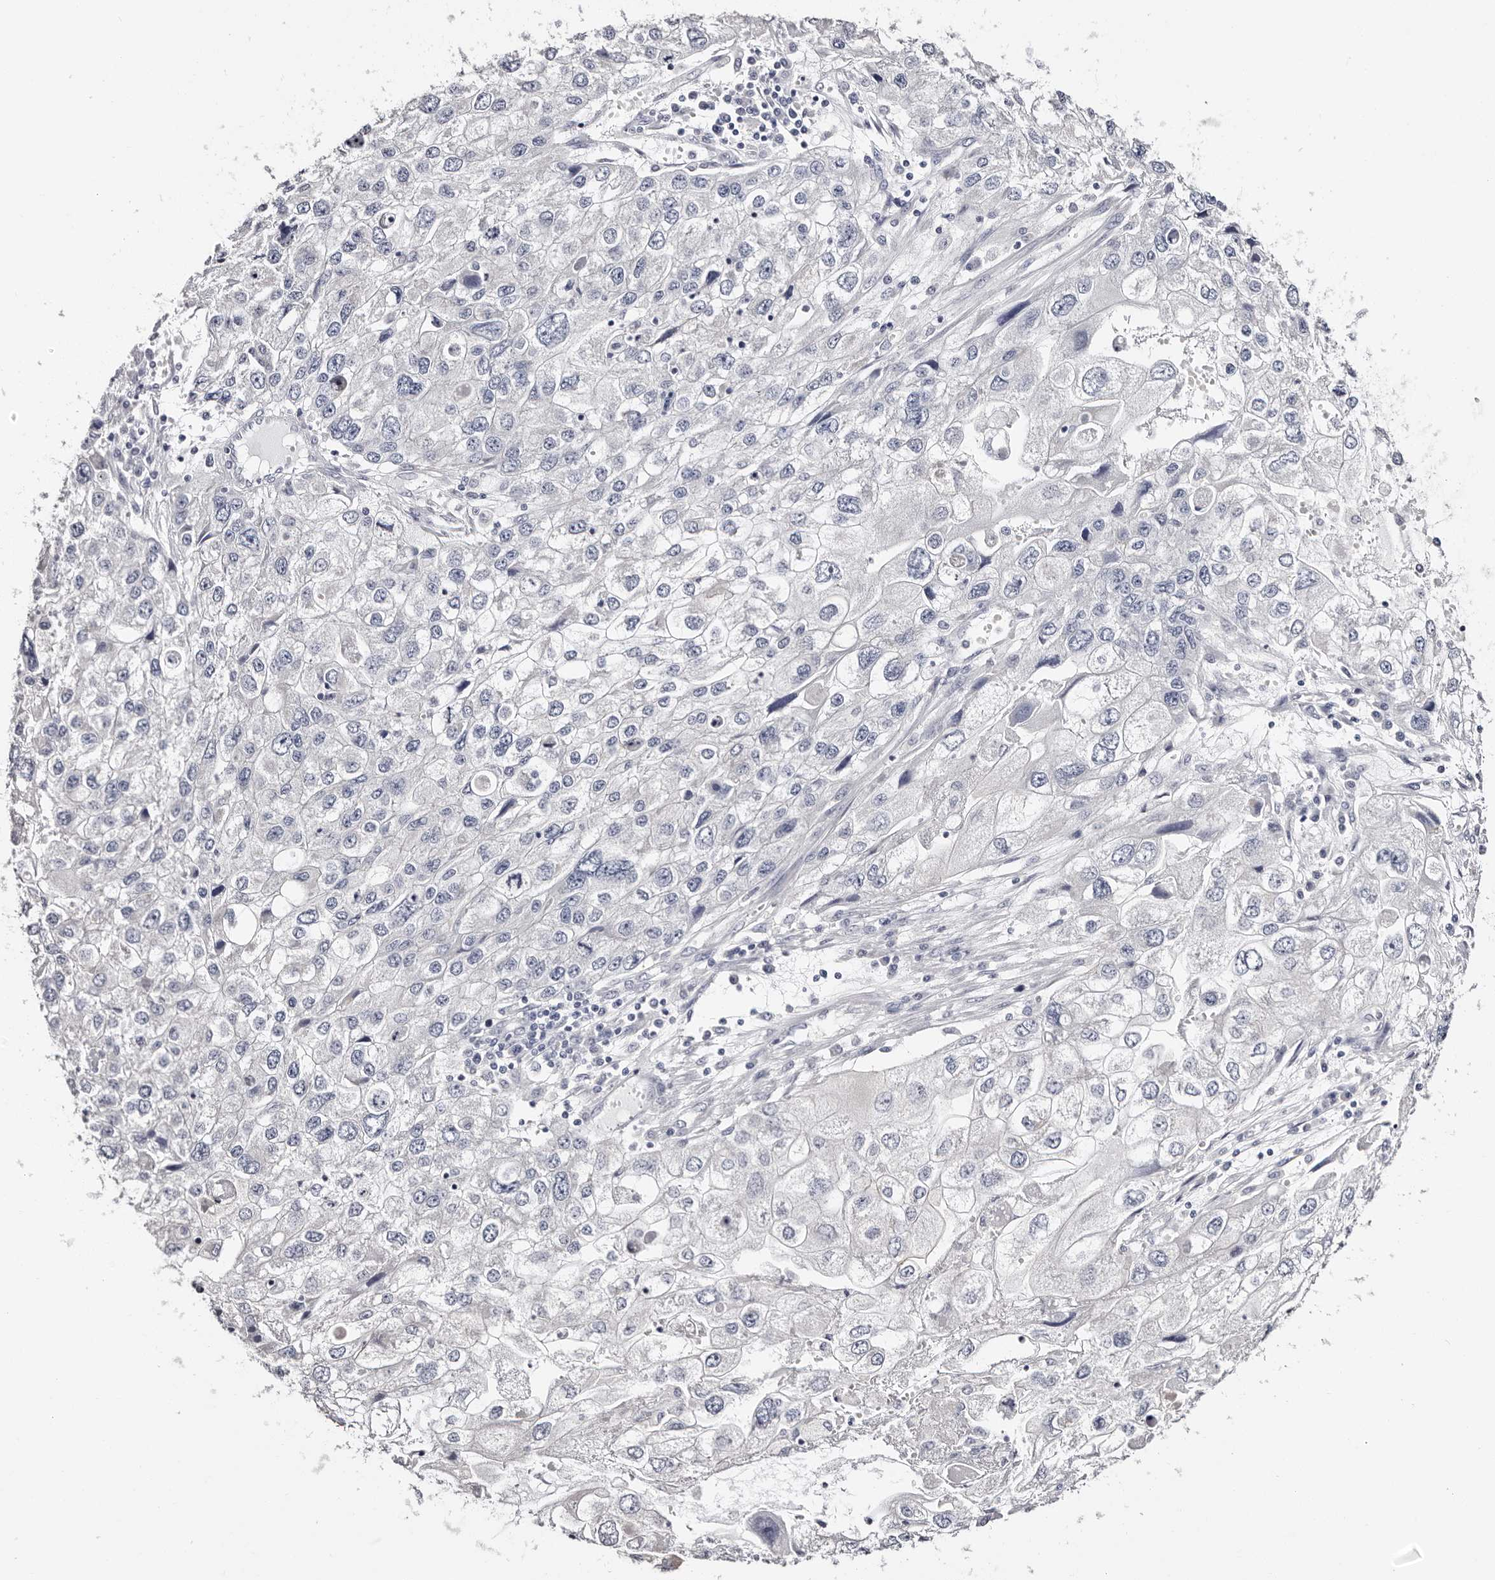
{"staining": {"intensity": "negative", "quantity": "none", "location": "none"}, "tissue": "endometrial cancer", "cell_type": "Tumor cells", "image_type": "cancer", "snomed": [{"axis": "morphology", "description": "Adenocarcinoma, NOS"}, {"axis": "topography", "description": "Endometrium"}], "caption": "High magnification brightfield microscopy of endometrial cancer (adenocarcinoma) stained with DAB (3,3'-diaminobenzidine) (brown) and counterstained with hematoxylin (blue): tumor cells show no significant staining.", "gene": "ROM1", "patient": {"sex": "female", "age": 49}}